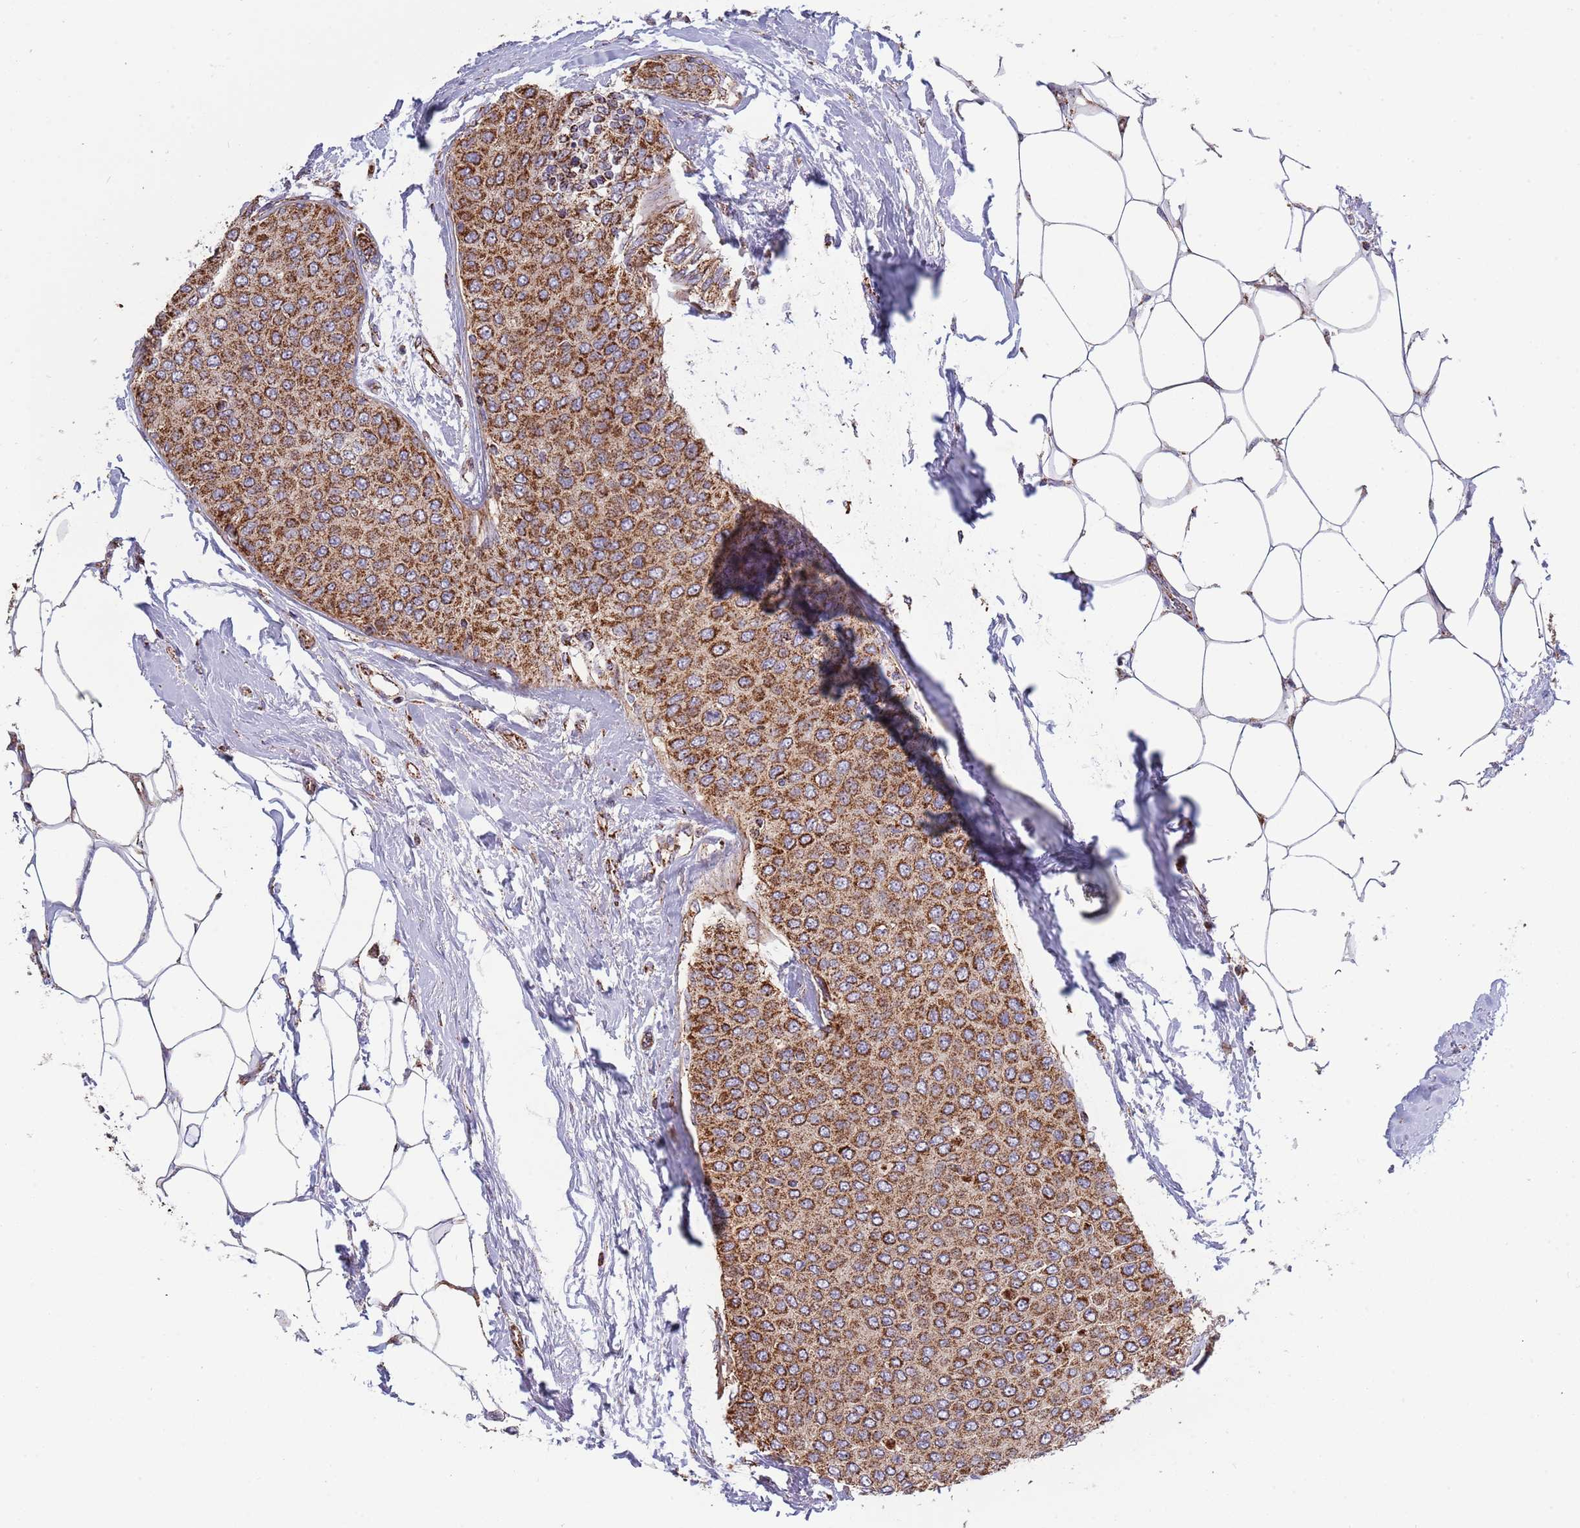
{"staining": {"intensity": "strong", "quantity": ">75%", "location": "cytoplasmic/membranous"}, "tissue": "breast cancer", "cell_type": "Tumor cells", "image_type": "cancer", "snomed": [{"axis": "morphology", "description": "Duct carcinoma"}, {"axis": "topography", "description": "Breast"}], "caption": "Human breast cancer stained with a protein marker reveals strong staining in tumor cells.", "gene": "VPS16", "patient": {"sex": "female", "age": 72}}